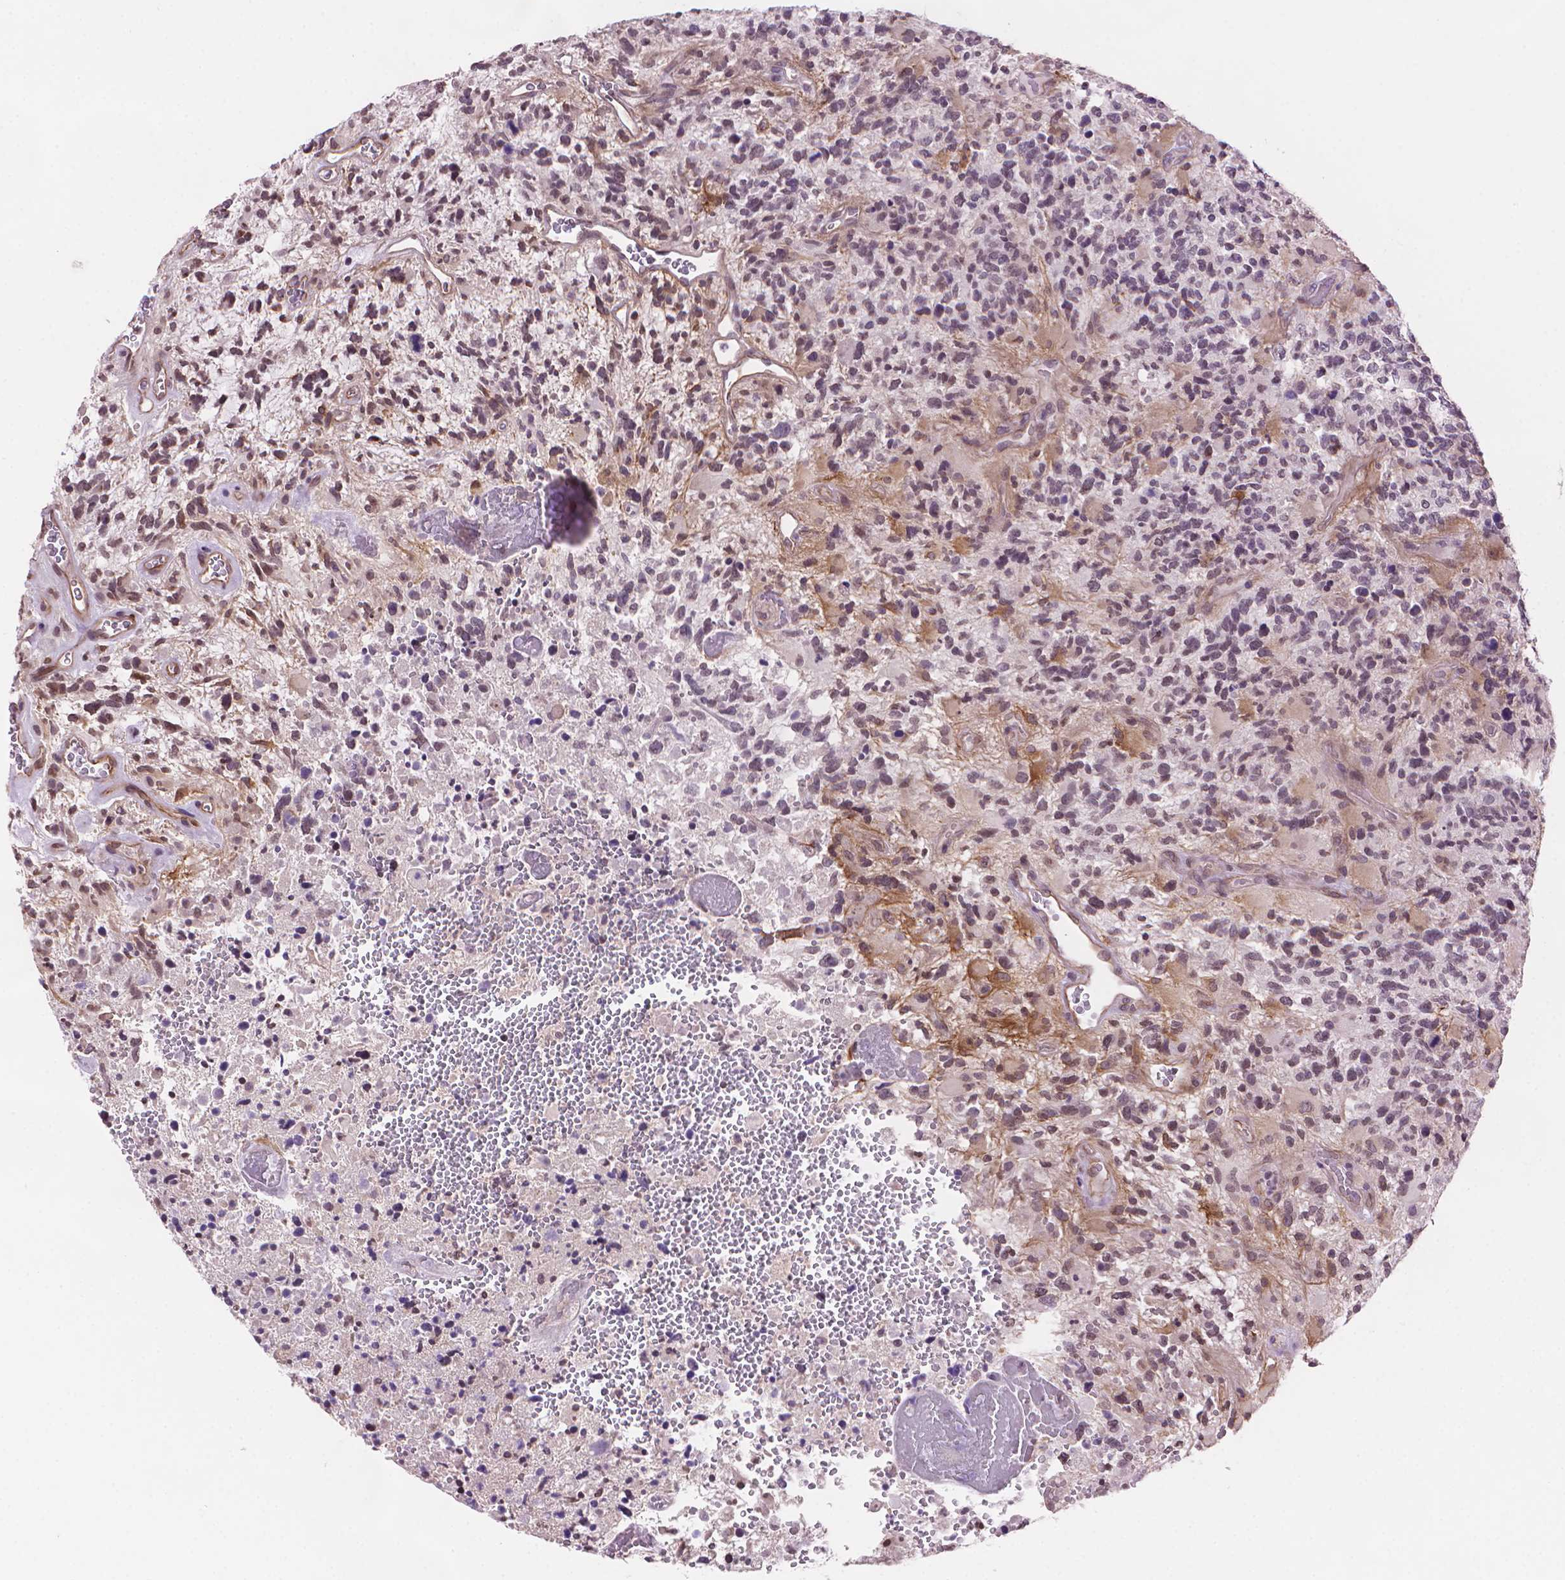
{"staining": {"intensity": "negative", "quantity": "none", "location": "none"}, "tissue": "glioma", "cell_type": "Tumor cells", "image_type": "cancer", "snomed": [{"axis": "morphology", "description": "Glioma, malignant, High grade"}, {"axis": "topography", "description": "Brain"}], "caption": "This is an IHC image of human high-grade glioma (malignant). There is no positivity in tumor cells.", "gene": "TMEM184A", "patient": {"sex": "female", "age": 71}}